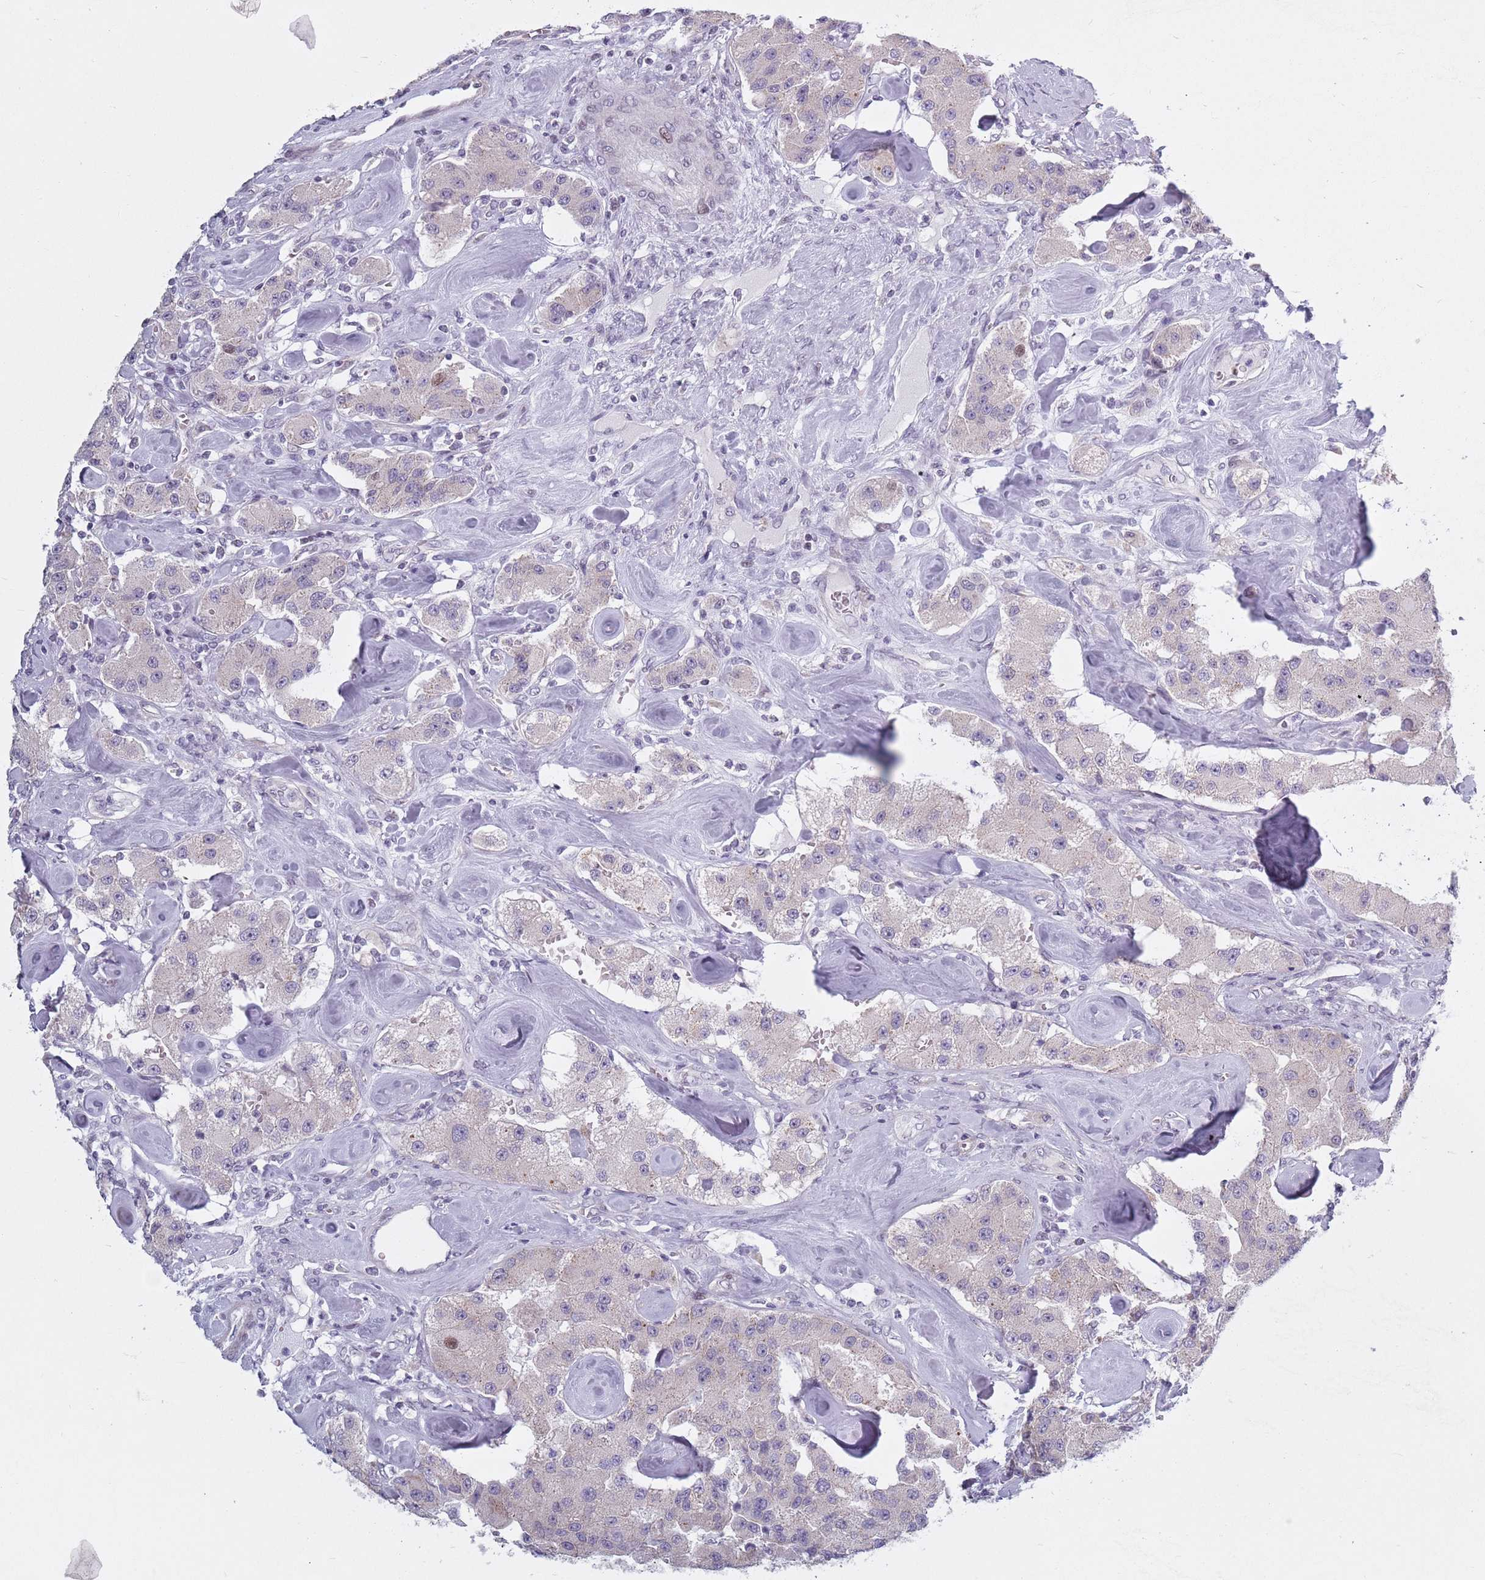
{"staining": {"intensity": "negative", "quantity": "none", "location": "none"}, "tissue": "carcinoid", "cell_type": "Tumor cells", "image_type": "cancer", "snomed": [{"axis": "morphology", "description": "Carcinoid, malignant, NOS"}, {"axis": "topography", "description": "Pancreas"}], "caption": "Carcinoid stained for a protein using IHC exhibits no staining tumor cells.", "gene": "ZKSCAN2", "patient": {"sex": "male", "age": 41}}